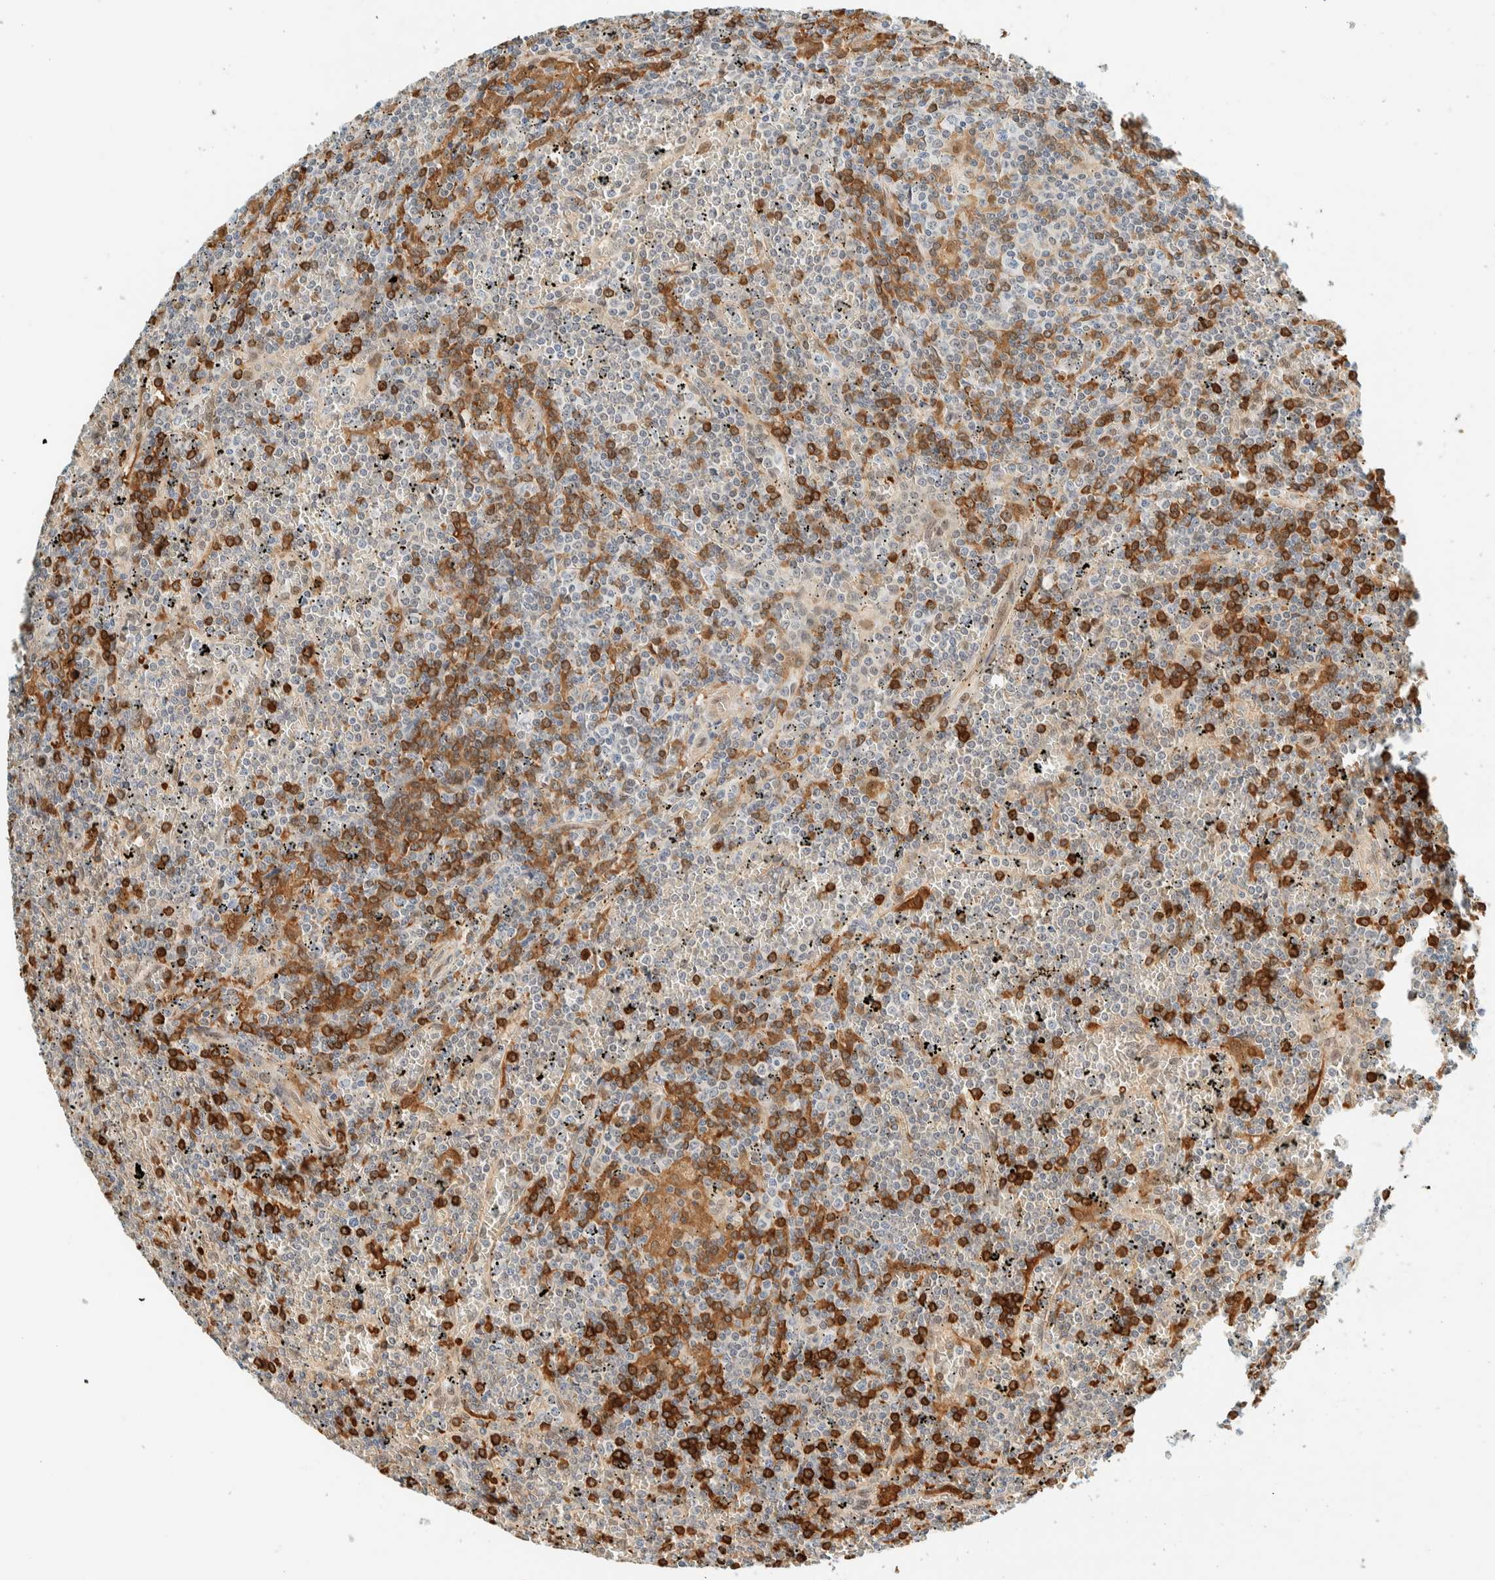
{"staining": {"intensity": "moderate", "quantity": "25%-75%", "location": "cytoplasmic/membranous"}, "tissue": "lymphoma", "cell_type": "Tumor cells", "image_type": "cancer", "snomed": [{"axis": "morphology", "description": "Malignant lymphoma, non-Hodgkin's type, Low grade"}, {"axis": "topography", "description": "Spleen"}], "caption": "IHC micrograph of neoplastic tissue: human malignant lymphoma, non-Hodgkin's type (low-grade) stained using immunohistochemistry exhibits medium levels of moderate protein expression localized specifically in the cytoplasmic/membranous of tumor cells, appearing as a cytoplasmic/membranous brown color.", "gene": "TSTD2", "patient": {"sex": "female", "age": 19}}